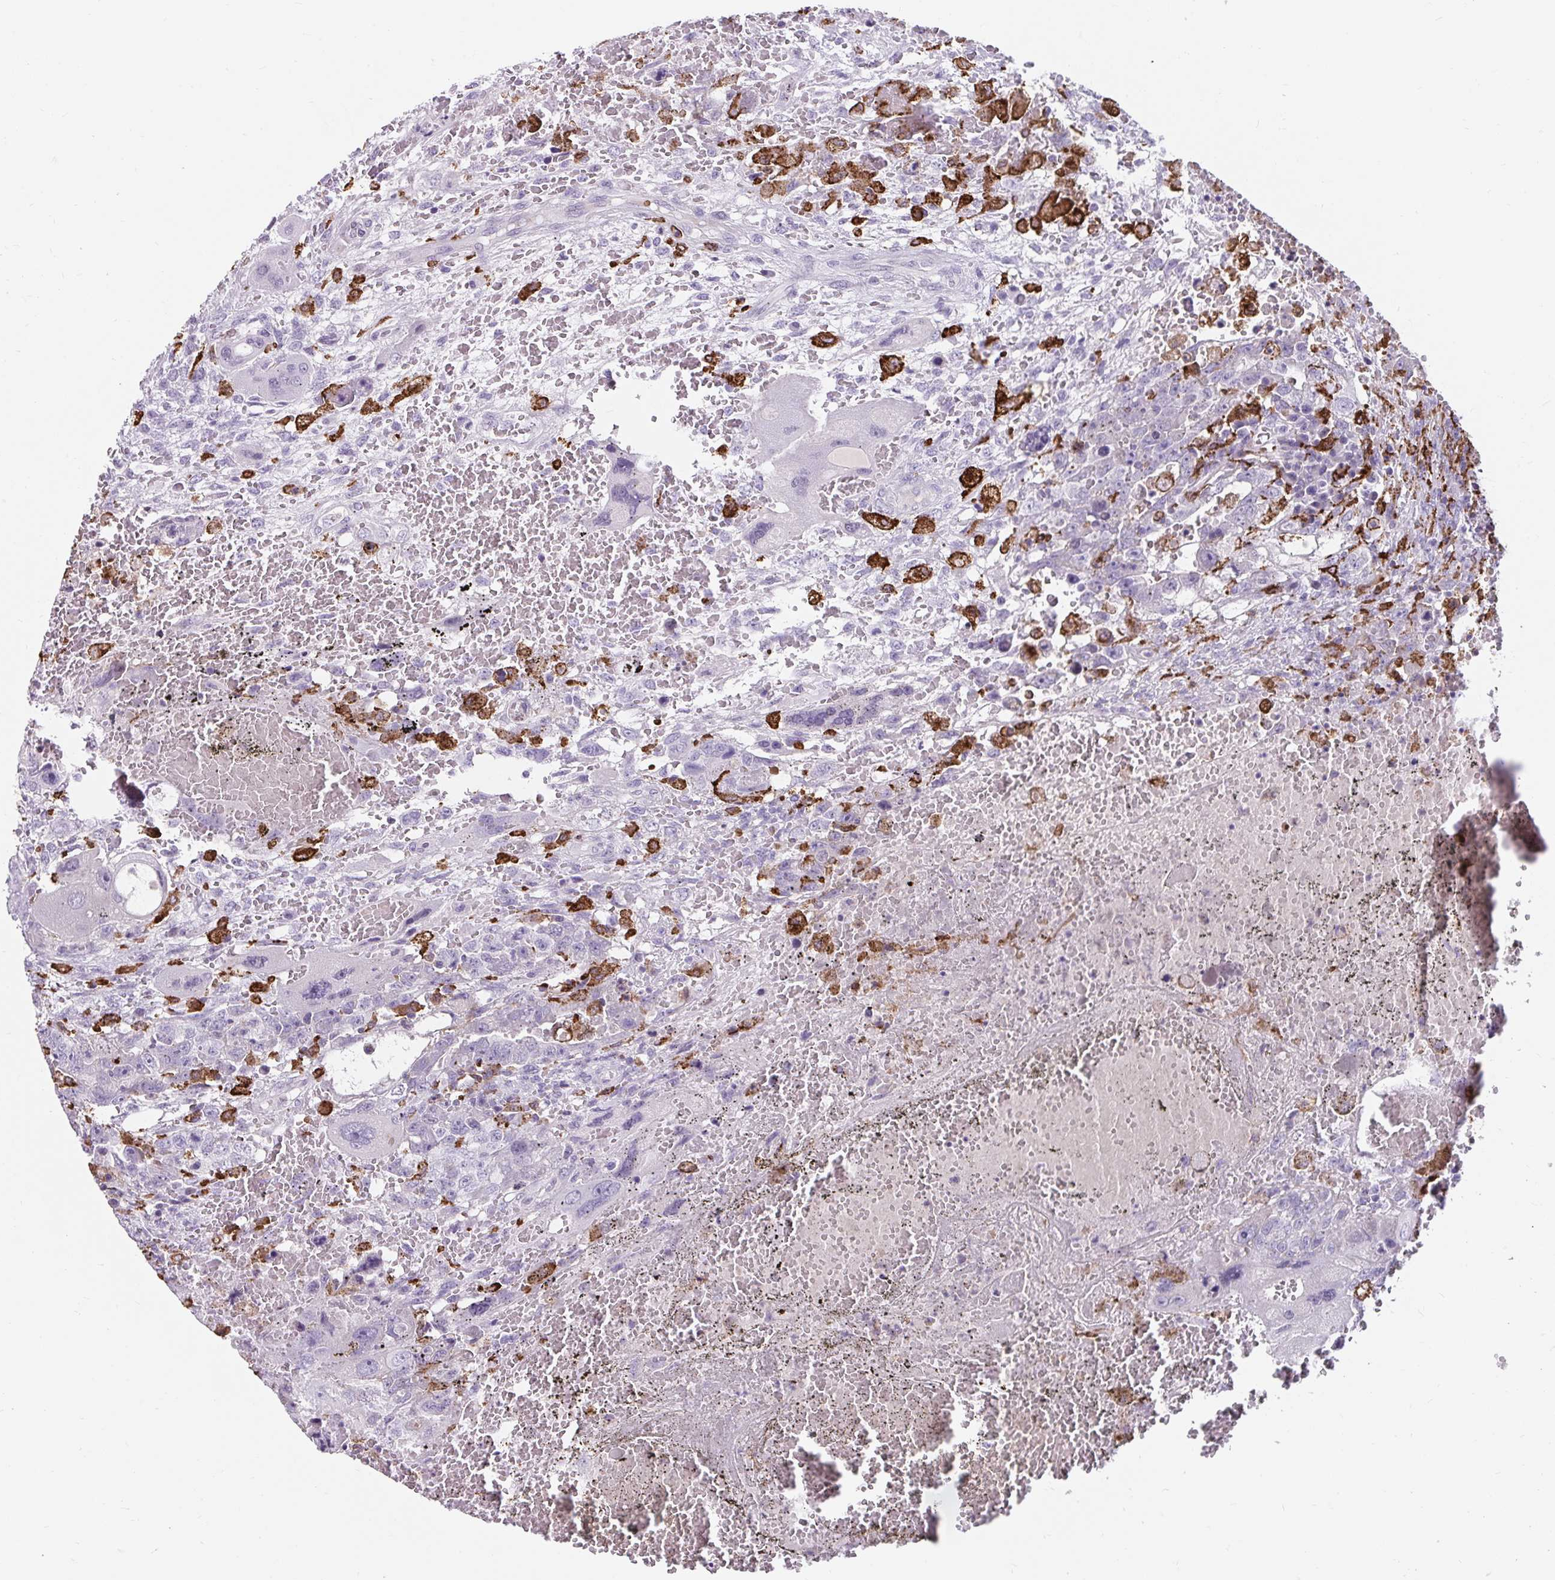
{"staining": {"intensity": "negative", "quantity": "none", "location": "none"}, "tissue": "testis cancer", "cell_type": "Tumor cells", "image_type": "cancer", "snomed": [{"axis": "morphology", "description": "Carcinoma, Embryonal, NOS"}, {"axis": "topography", "description": "Testis"}], "caption": "A histopathology image of human testis cancer (embryonal carcinoma) is negative for staining in tumor cells.", "gene": "CD163", "patient": {"sex": "male", "age": 26}}